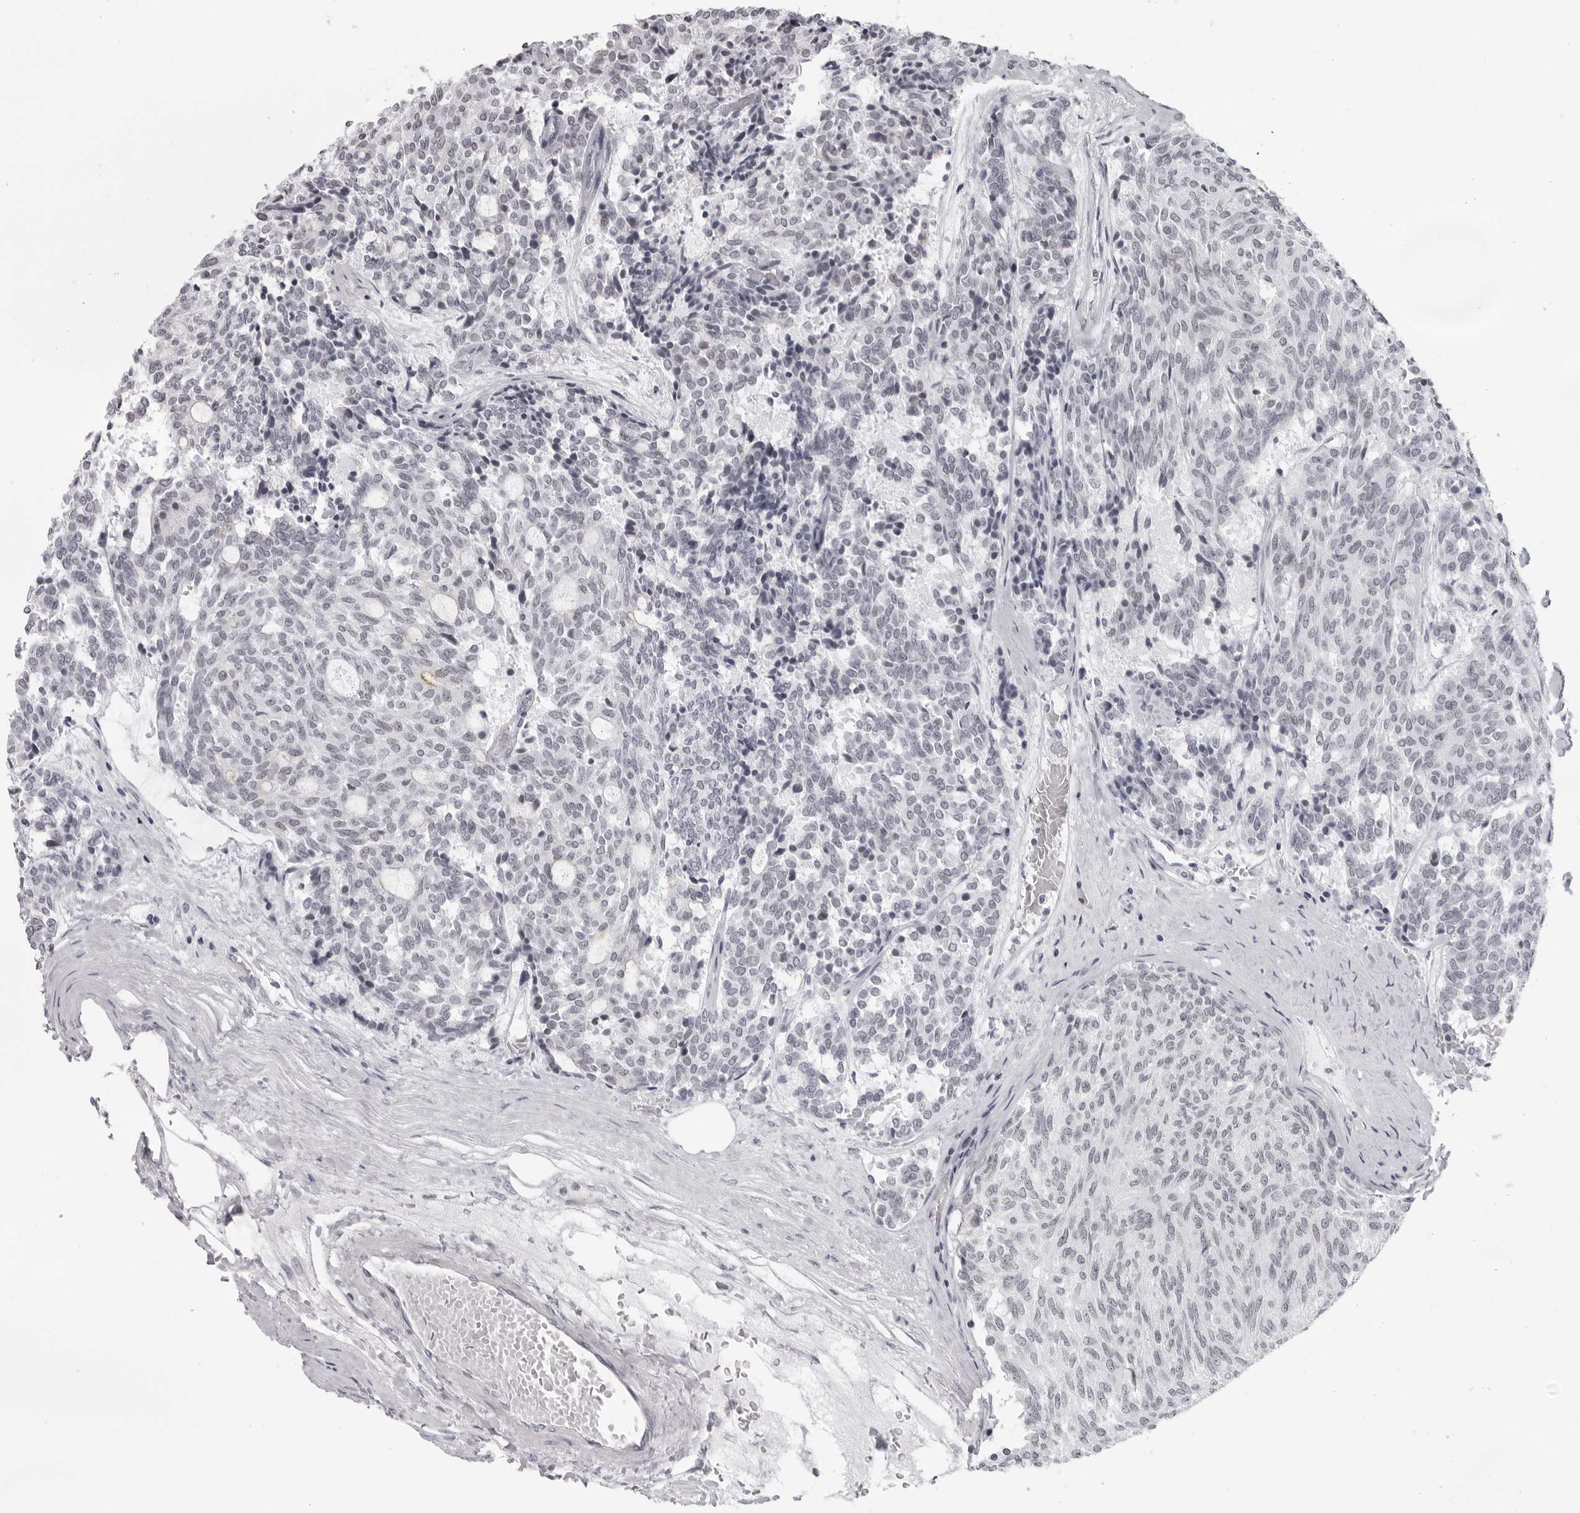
{"staining": {"intensity": "negative", "quantity": "none", "location": "none"}, "tissue": "carcinoid", "cell_type": "Tumor cells", "image_type": "cancer", "snomed": [{"axis": "morphology", "description": "Carcinoid, malignant, NOS"}, {"axis": "topography", "description": "Pancreas"}], "caption": "IHC histopathology image of malignant carcinoid stained for a protein (brown), which exhibits no staining in tumor cells.", "gene": "ESPN", "patient": {"sex": "female", "age": 54}}